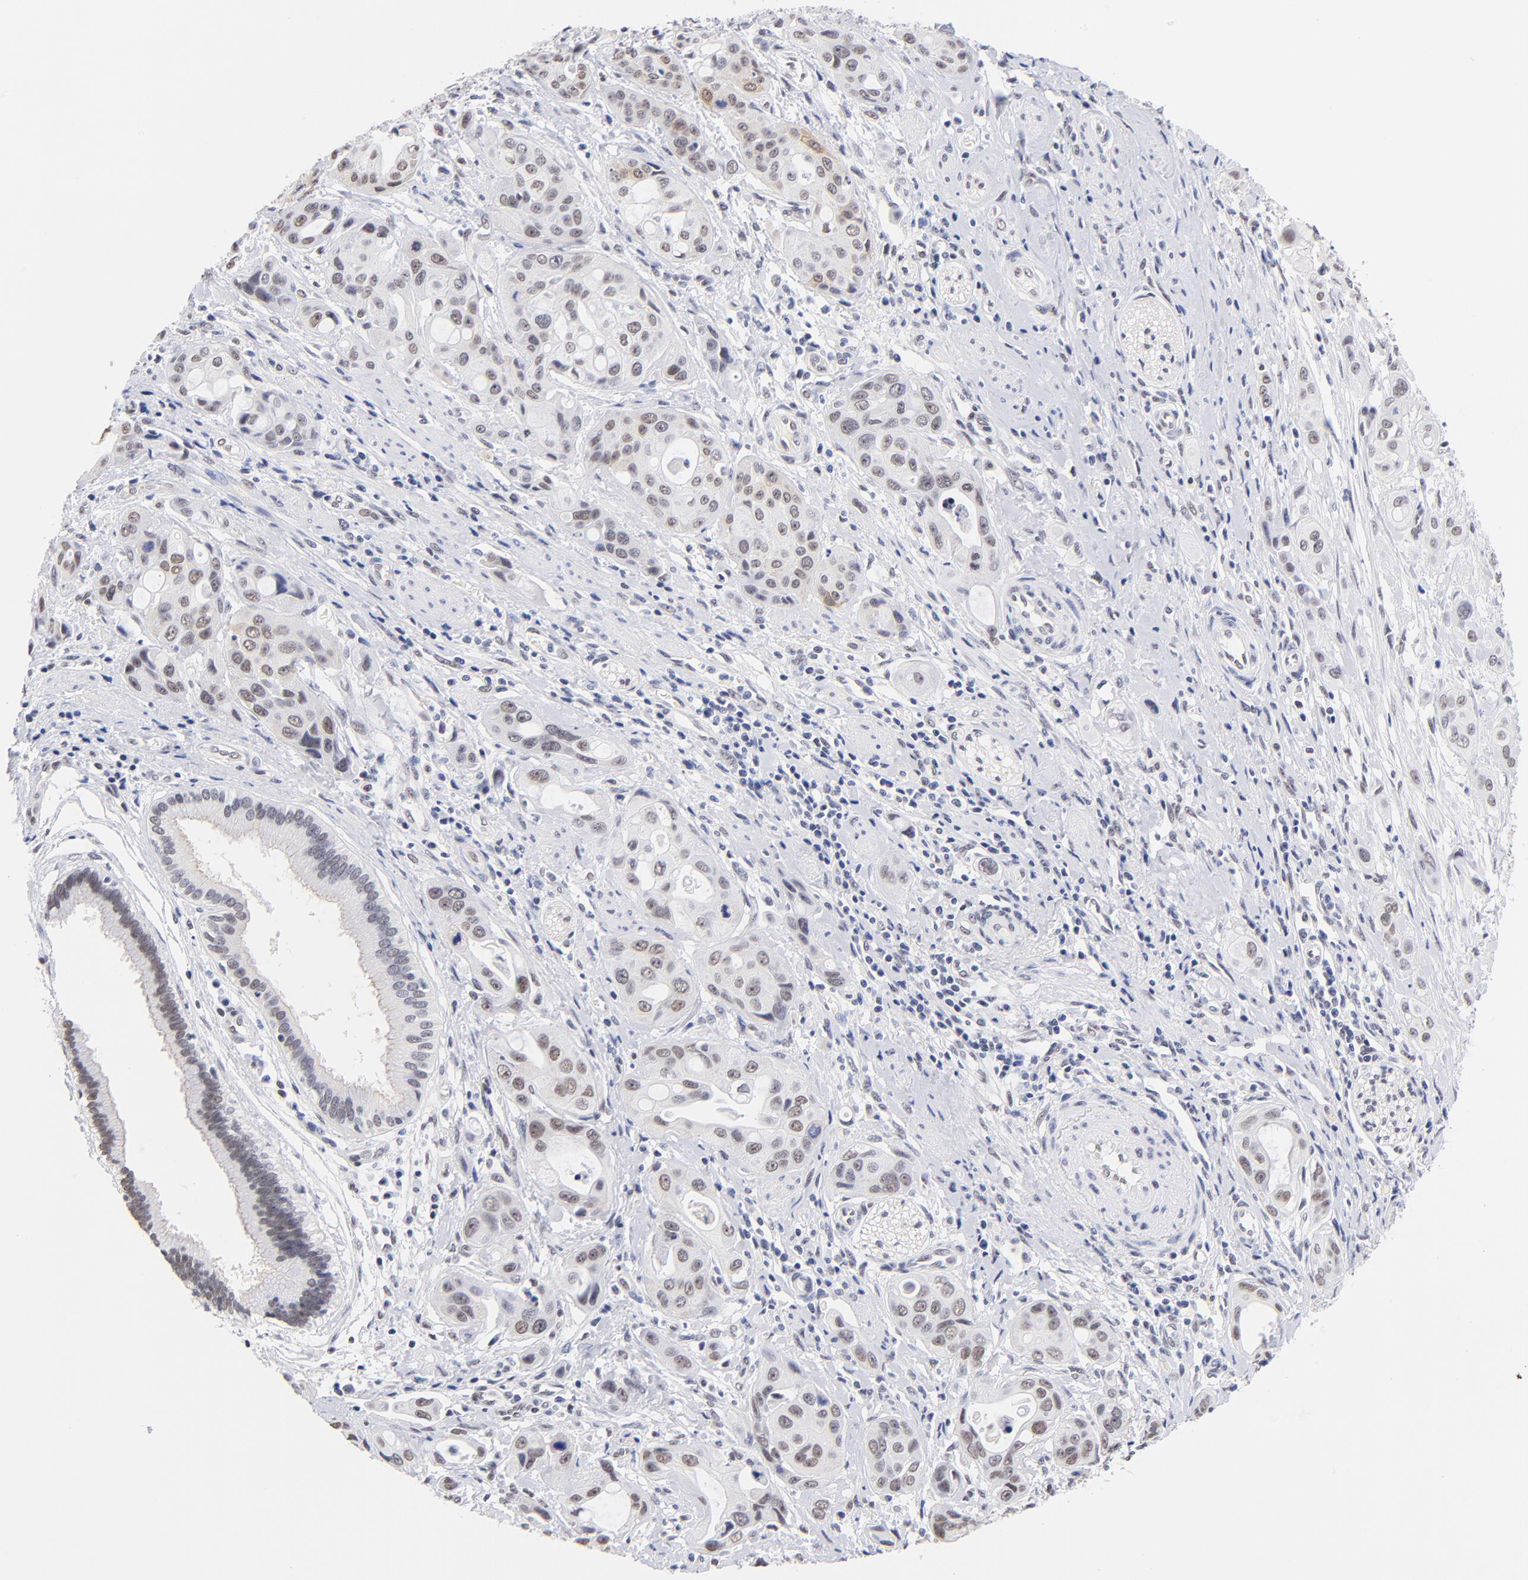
{"staining": {"intensity": "weak", "quantity": ">75%", "location": "nuclear"}, "tissue": "pancreatic cancer", "cell_type": "Tumor cells", "image_type": "cancer", "snomed": [{"axis": "morphology", "description": "Adenocarcinoma, NOS"}, {"axis": "topography", "description": "Pancreas"}], "caption": "Weak nuclear protein staining is identified in approximately >75% of tumor cells in pancreatic cancer.", "gene": "ZNF74", "patient": {"sex": "female", "age": 60}}